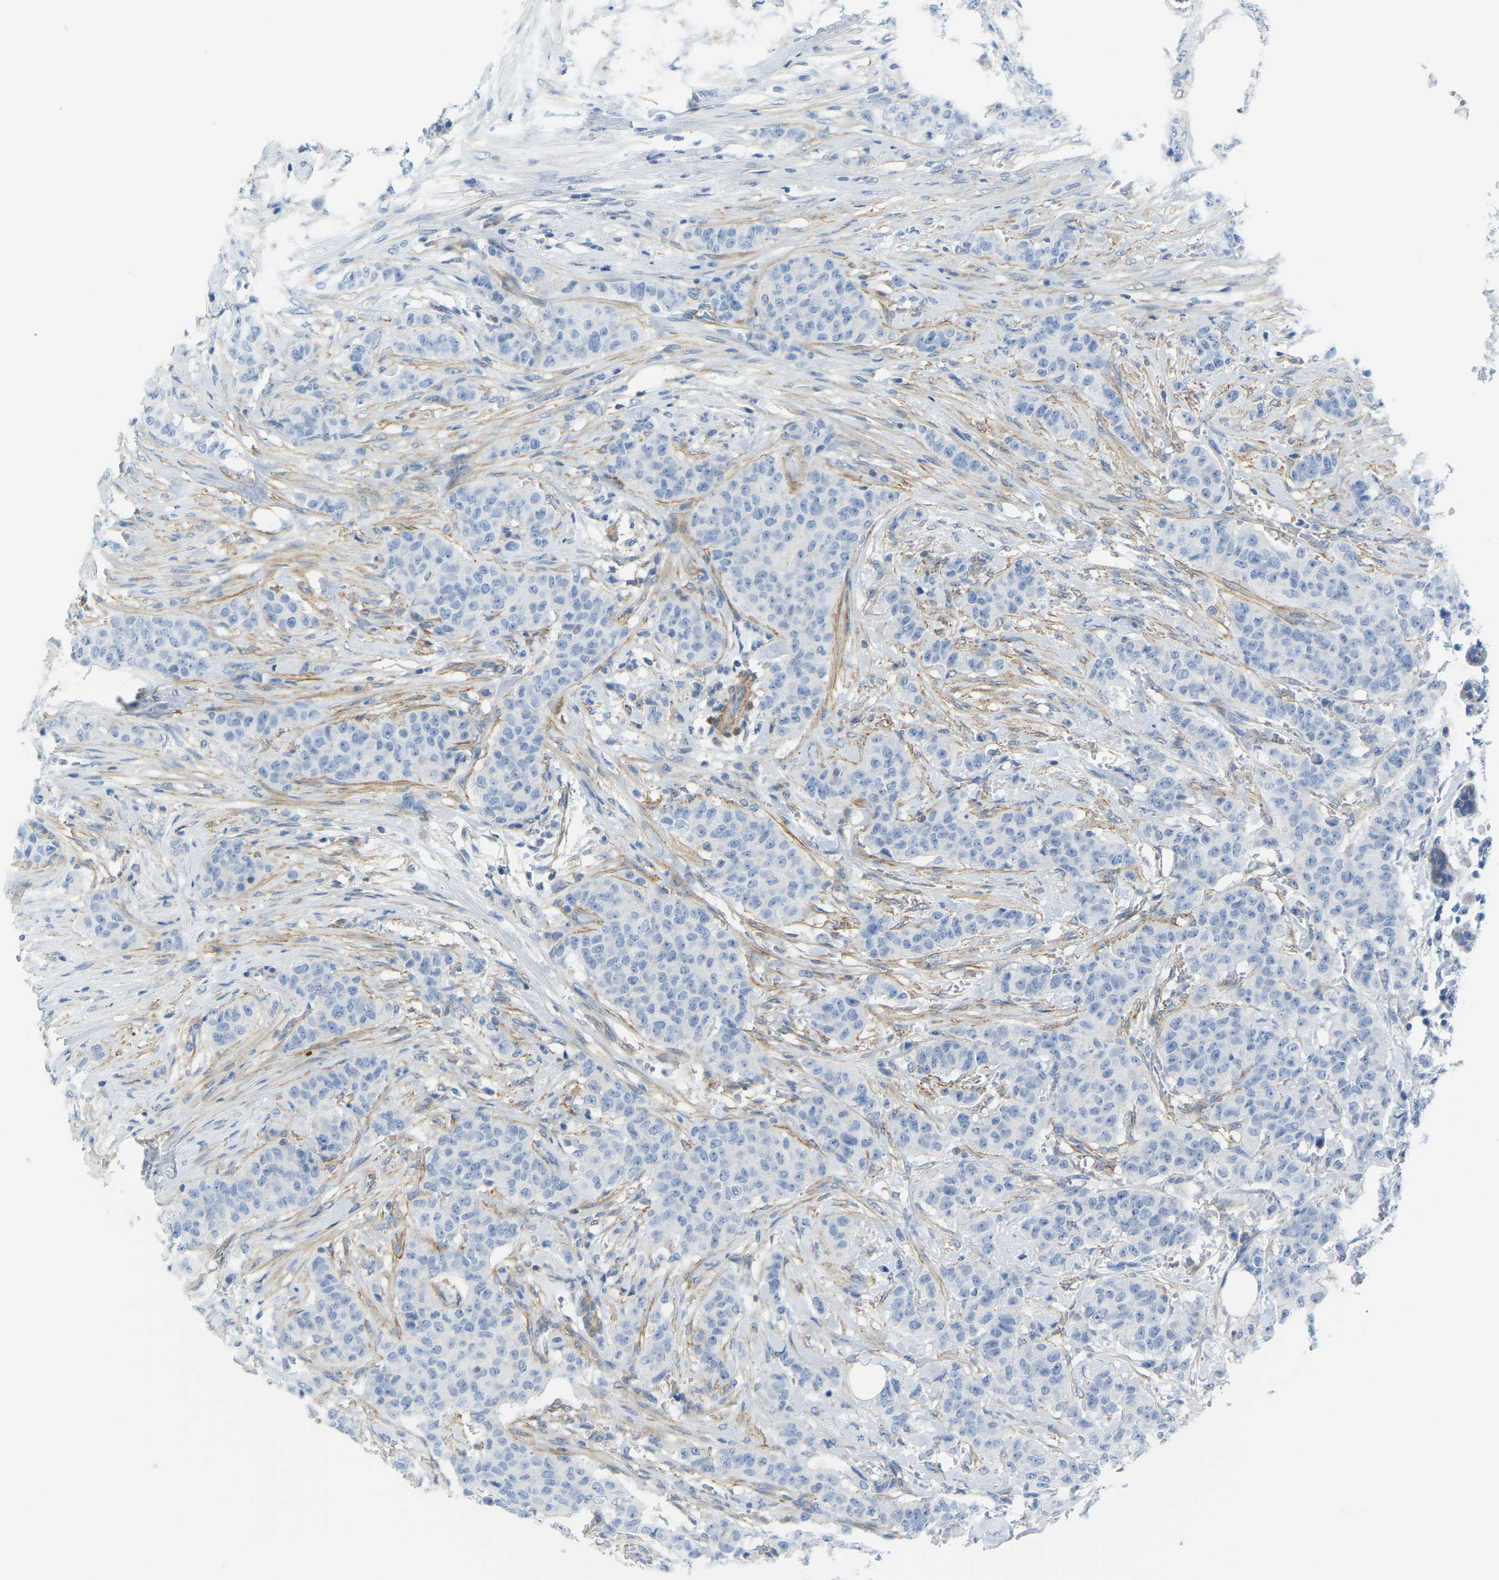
{"staining": {"intensity": "negative", "quantity": "none", "location": "none"}, "tissue": "breast cancer", "cell_type": "Tumor cells", "image_type": "cancer", "snomed": [{"axis": "morphology", "description": "Normal tissue, NOS"}, {"axis": "morphology", "description": "Duct carcinoma"}, {"axis": "topography", "description": "Breast"}], "caption": "An IHC micrograph of infiltrating ductal carcinoma (breast) is shown. There is no staining in tumor cells of infiltrating ductal carcinoma (breast).", "gene": "MYL3", "patient": {"sex": "female", "age": 40}}